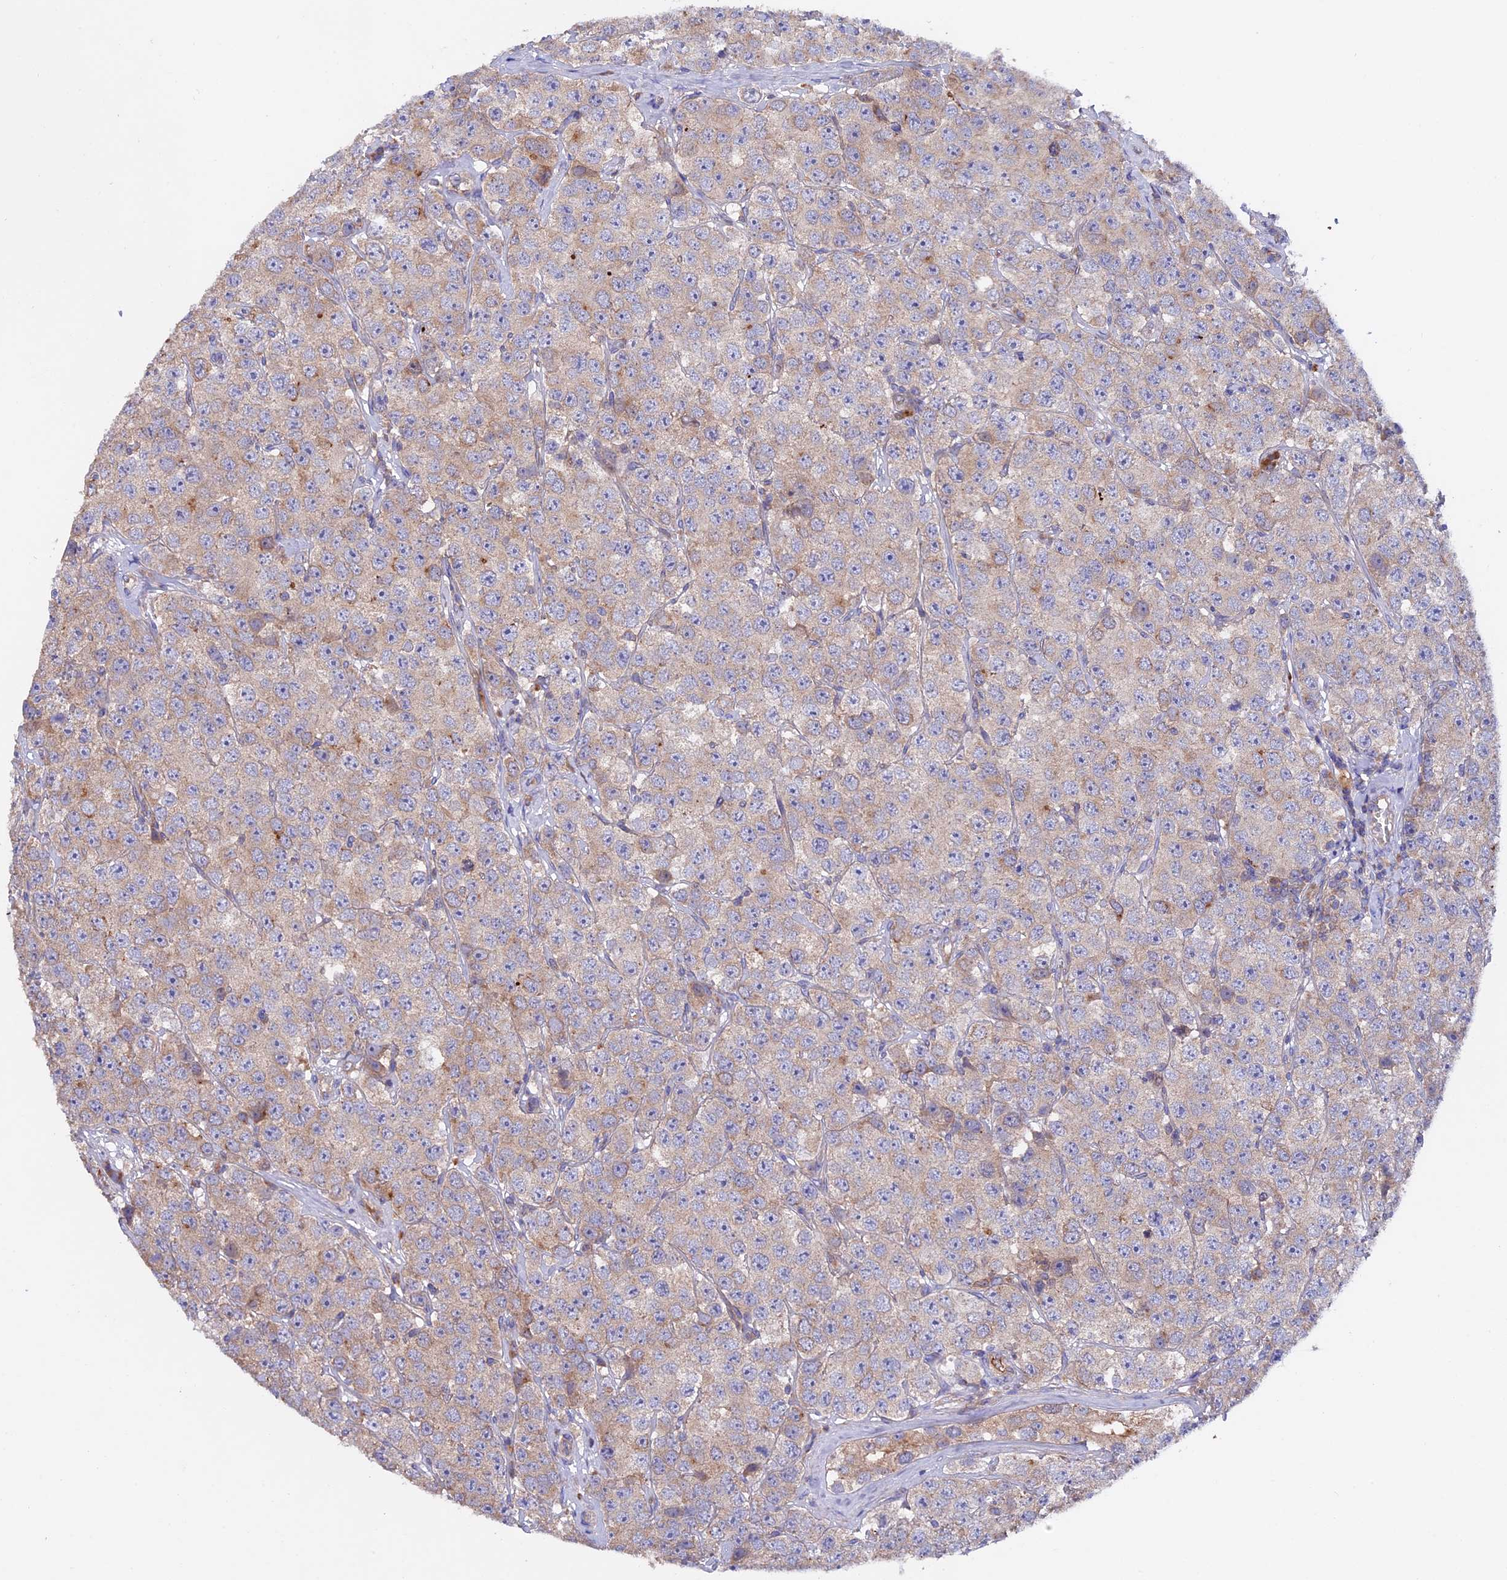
{"staining": {"intensity": "weak", "quantity": "<25%", "location": "cytoplasmic/membranous"}, "tissue": "testis cancer", "cell_type": "Tumor cells", "image_type": "cancer", "snomed": [{"axis": "morphology", "description": "Seminoma, NOS"}, {"axis": "topography", "description": "Testis"}], "caption": "Protein analysis of seminoma (testis) demonstrates no significant expression in tumor cells.", "gene": "PTPN9", "patient": {"sex": "male", "age": 28}}